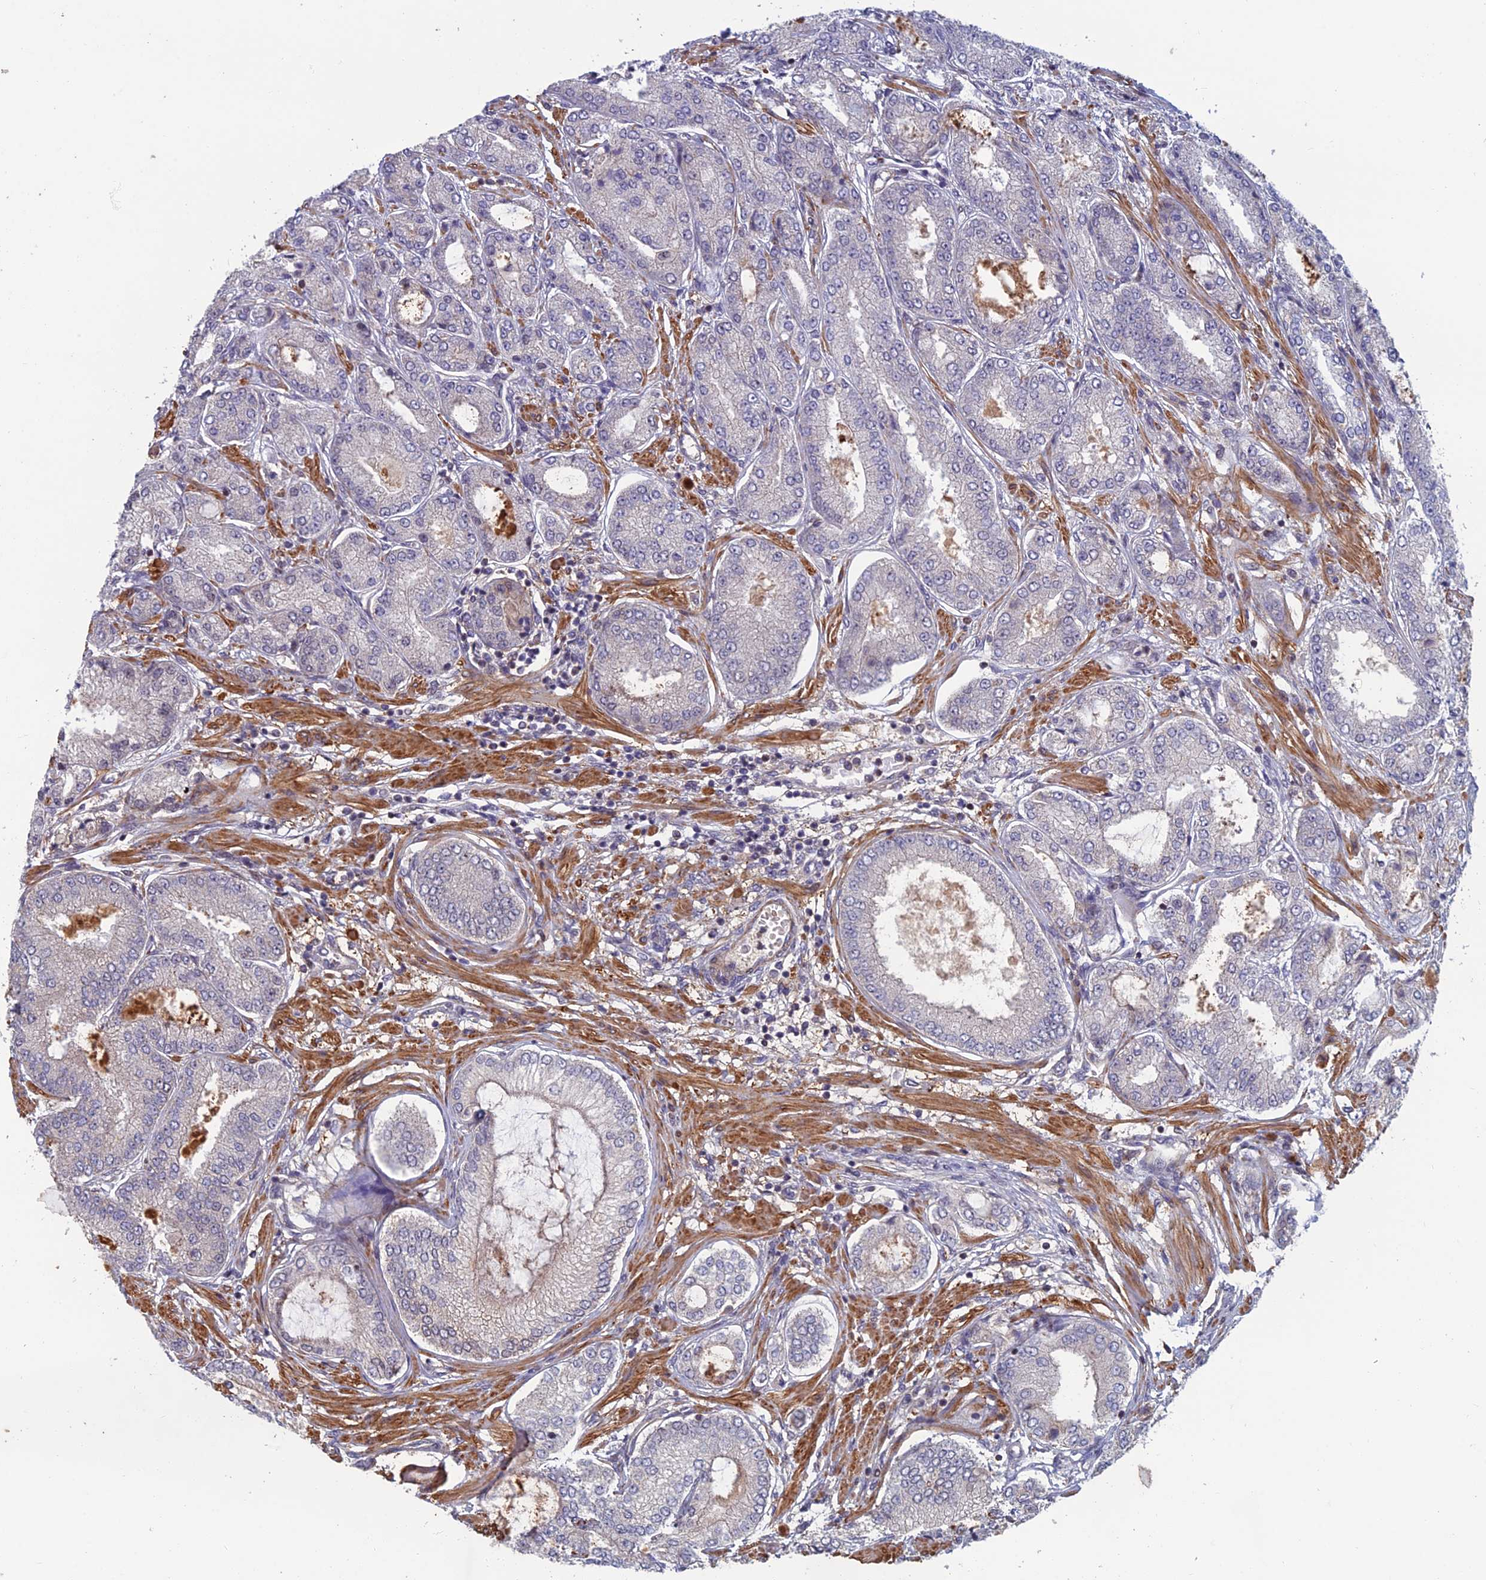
{"staining": {"intensity": "negative", "quantity": "none", "location": "none"}, "tissue": "prostate cancer", "cell_type": "Tumor cells", "image_type": "cancer", "snomed": [{"axis": "morphology", "description": "Adenocarcinoma, High grade"}, {"axis": "topography", "description": "Prostate"}], "caption": "The image demonstrates no staining of tumor cells in prostate cancer (adenocarcinoma (high-grade)). (DAB immunohistochemistry visualized using brightfield microscopy, high magnification).", "gene": "CCDC183", "patient": {"sex": "male", "age": 71}}